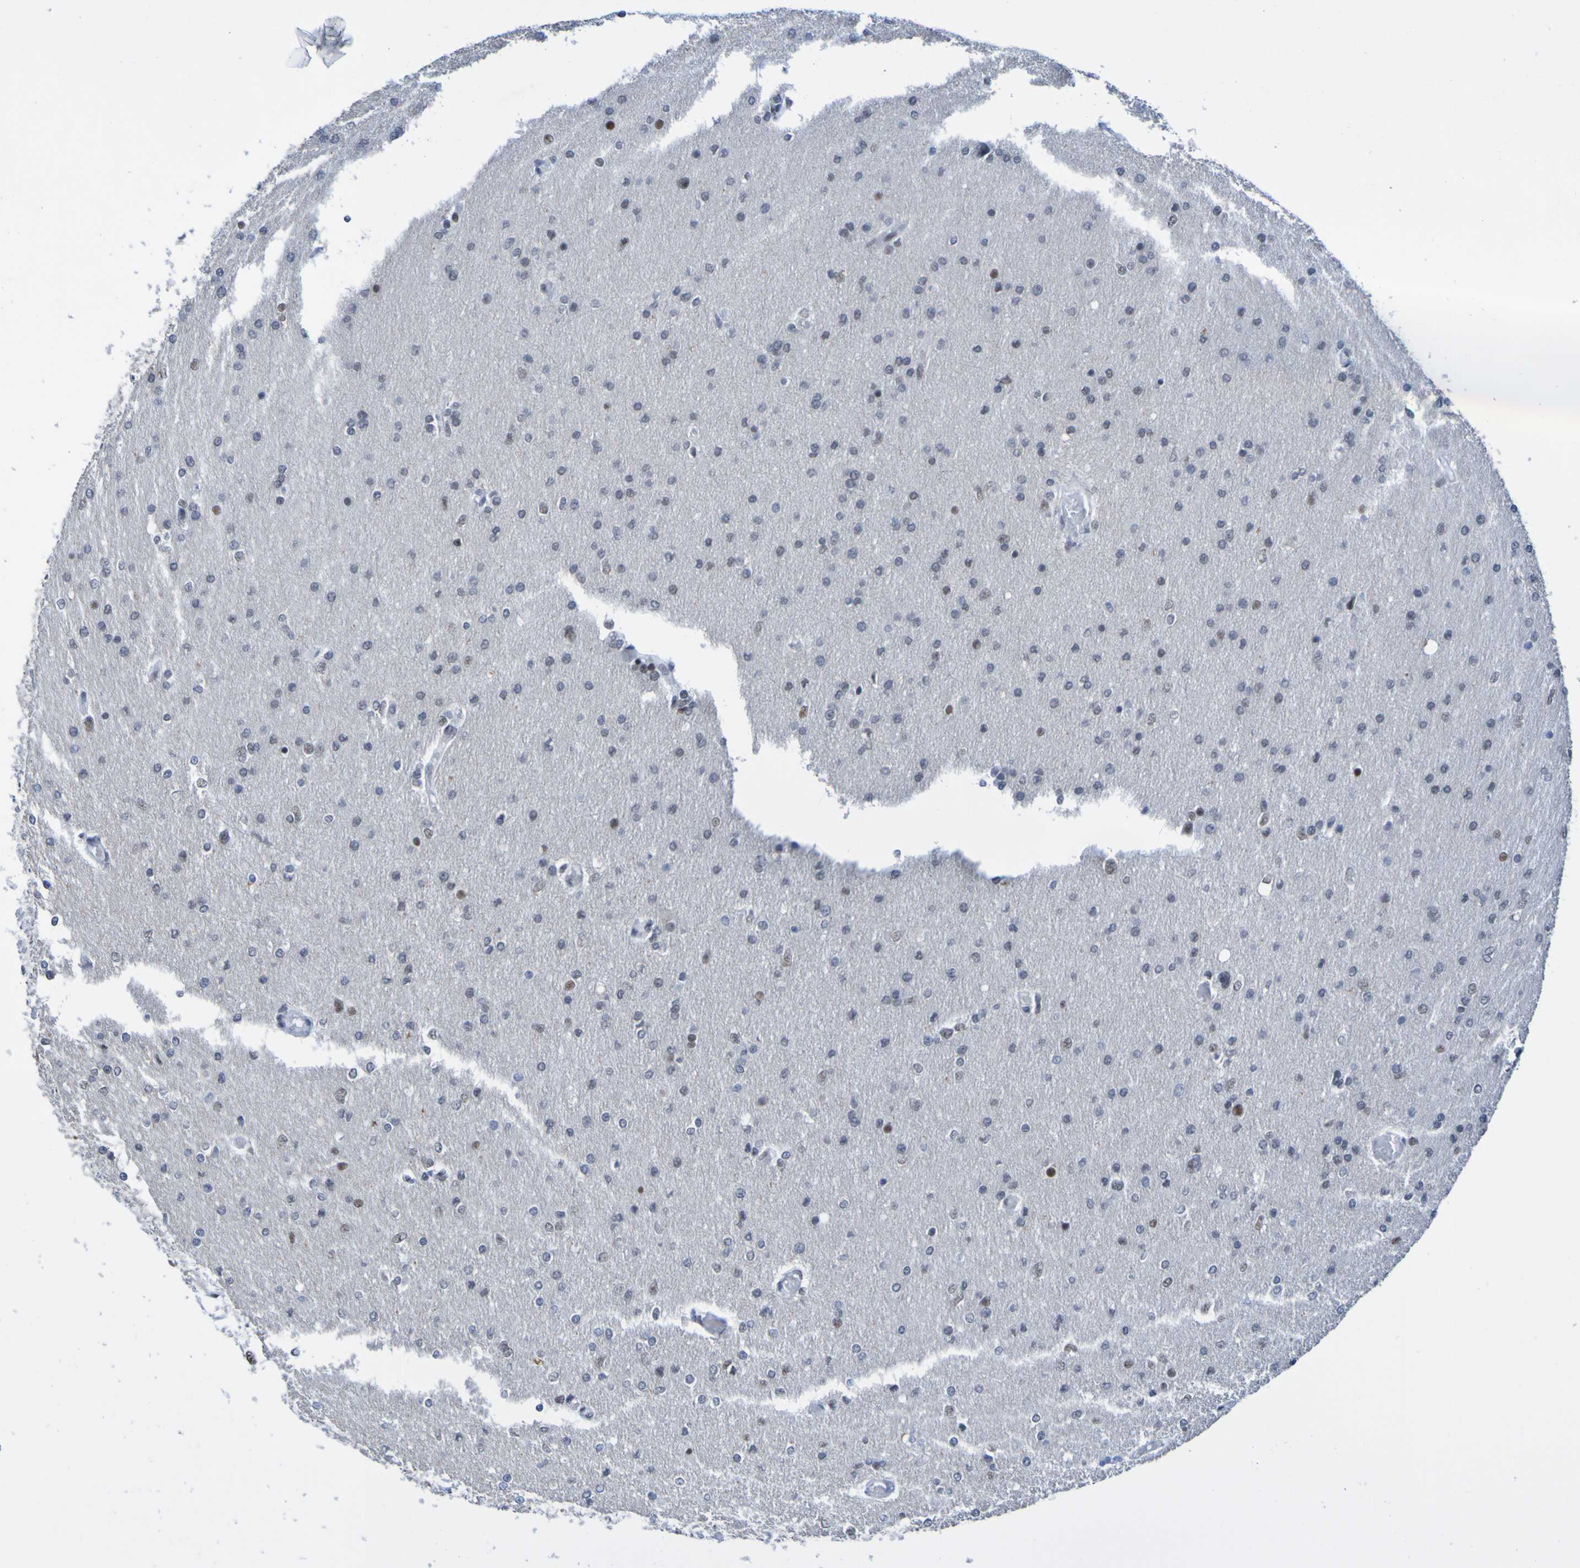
{"staining": {"intensity": "strong", "quantity": "<25%", "location": "nuclear"}, "tissue": "glioma", "cell_type": "Tumor cells", "image_type": "cancer", "snomed": [{"axis": "morphology", "description": "Glioma, malignant, High grade"}, {"axis": "topography", "description": "Cerebral cortex"}], "caption": "High-magnification brightfield microscopy of glioma stained with DAB (brown) and counterstained with hematoxylin (blue). tumor cells exhibit strong nuclear expression is present in about<25% of cells.", "gene": "CDC5L", "patient": {"sex": "female", "age": 36}}